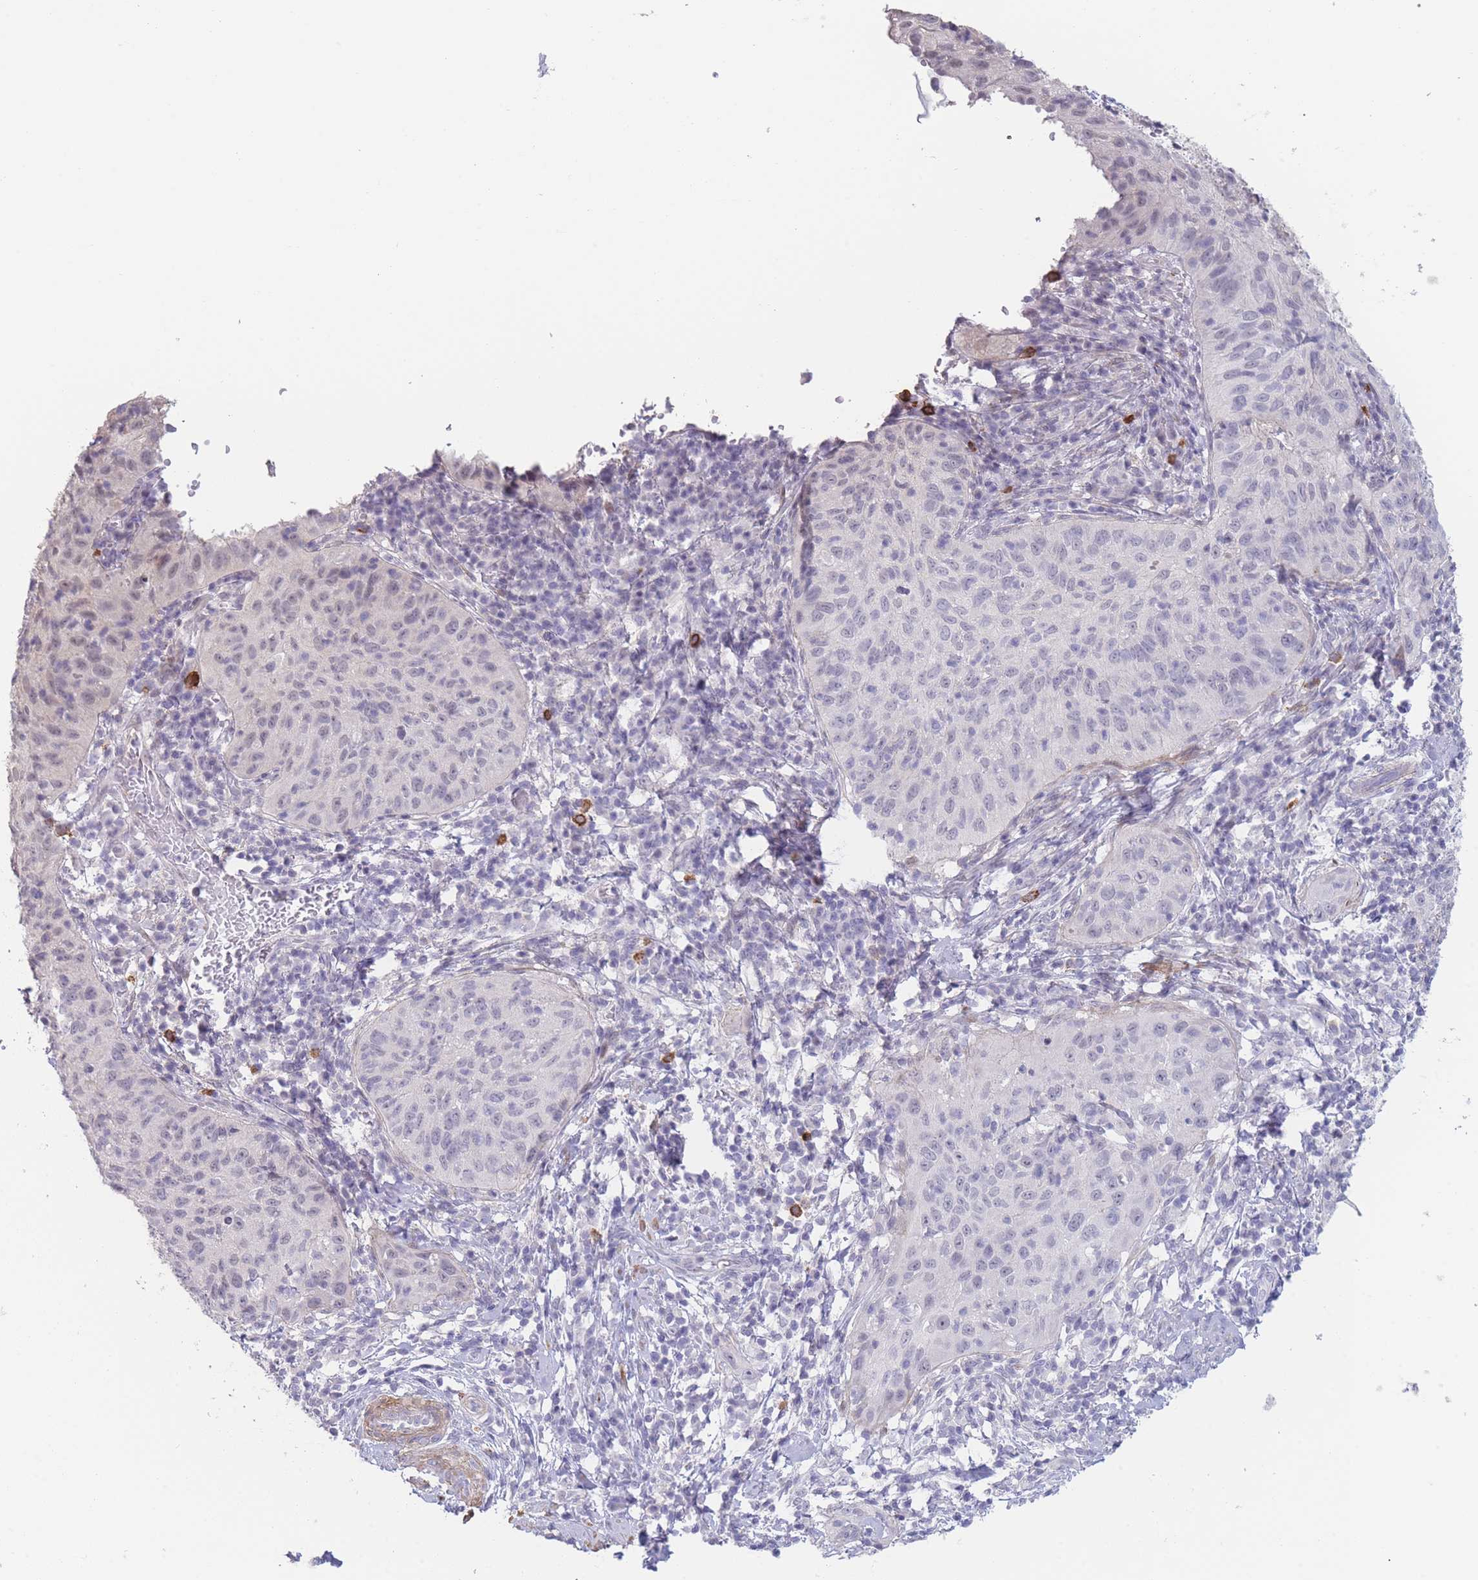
{"staining": {"intensity": "negative", "quantity": "none", "location": "none"}, "tissue": "cervical cancer", "cell_type": "Tumor cells", "image_type": "cancer", "snomed": [{"axis": "morphology", "description": "Squamous cell carcinoma, NOS"}, {"axis": "topography", "description": "Cervix"}], "caption": "This is a micrograph of IHC staining of cervical cancer, which shows no staining in tumor cells.", "gene": "ASAP3", "patient": {"sex": "female", "age": 30}}